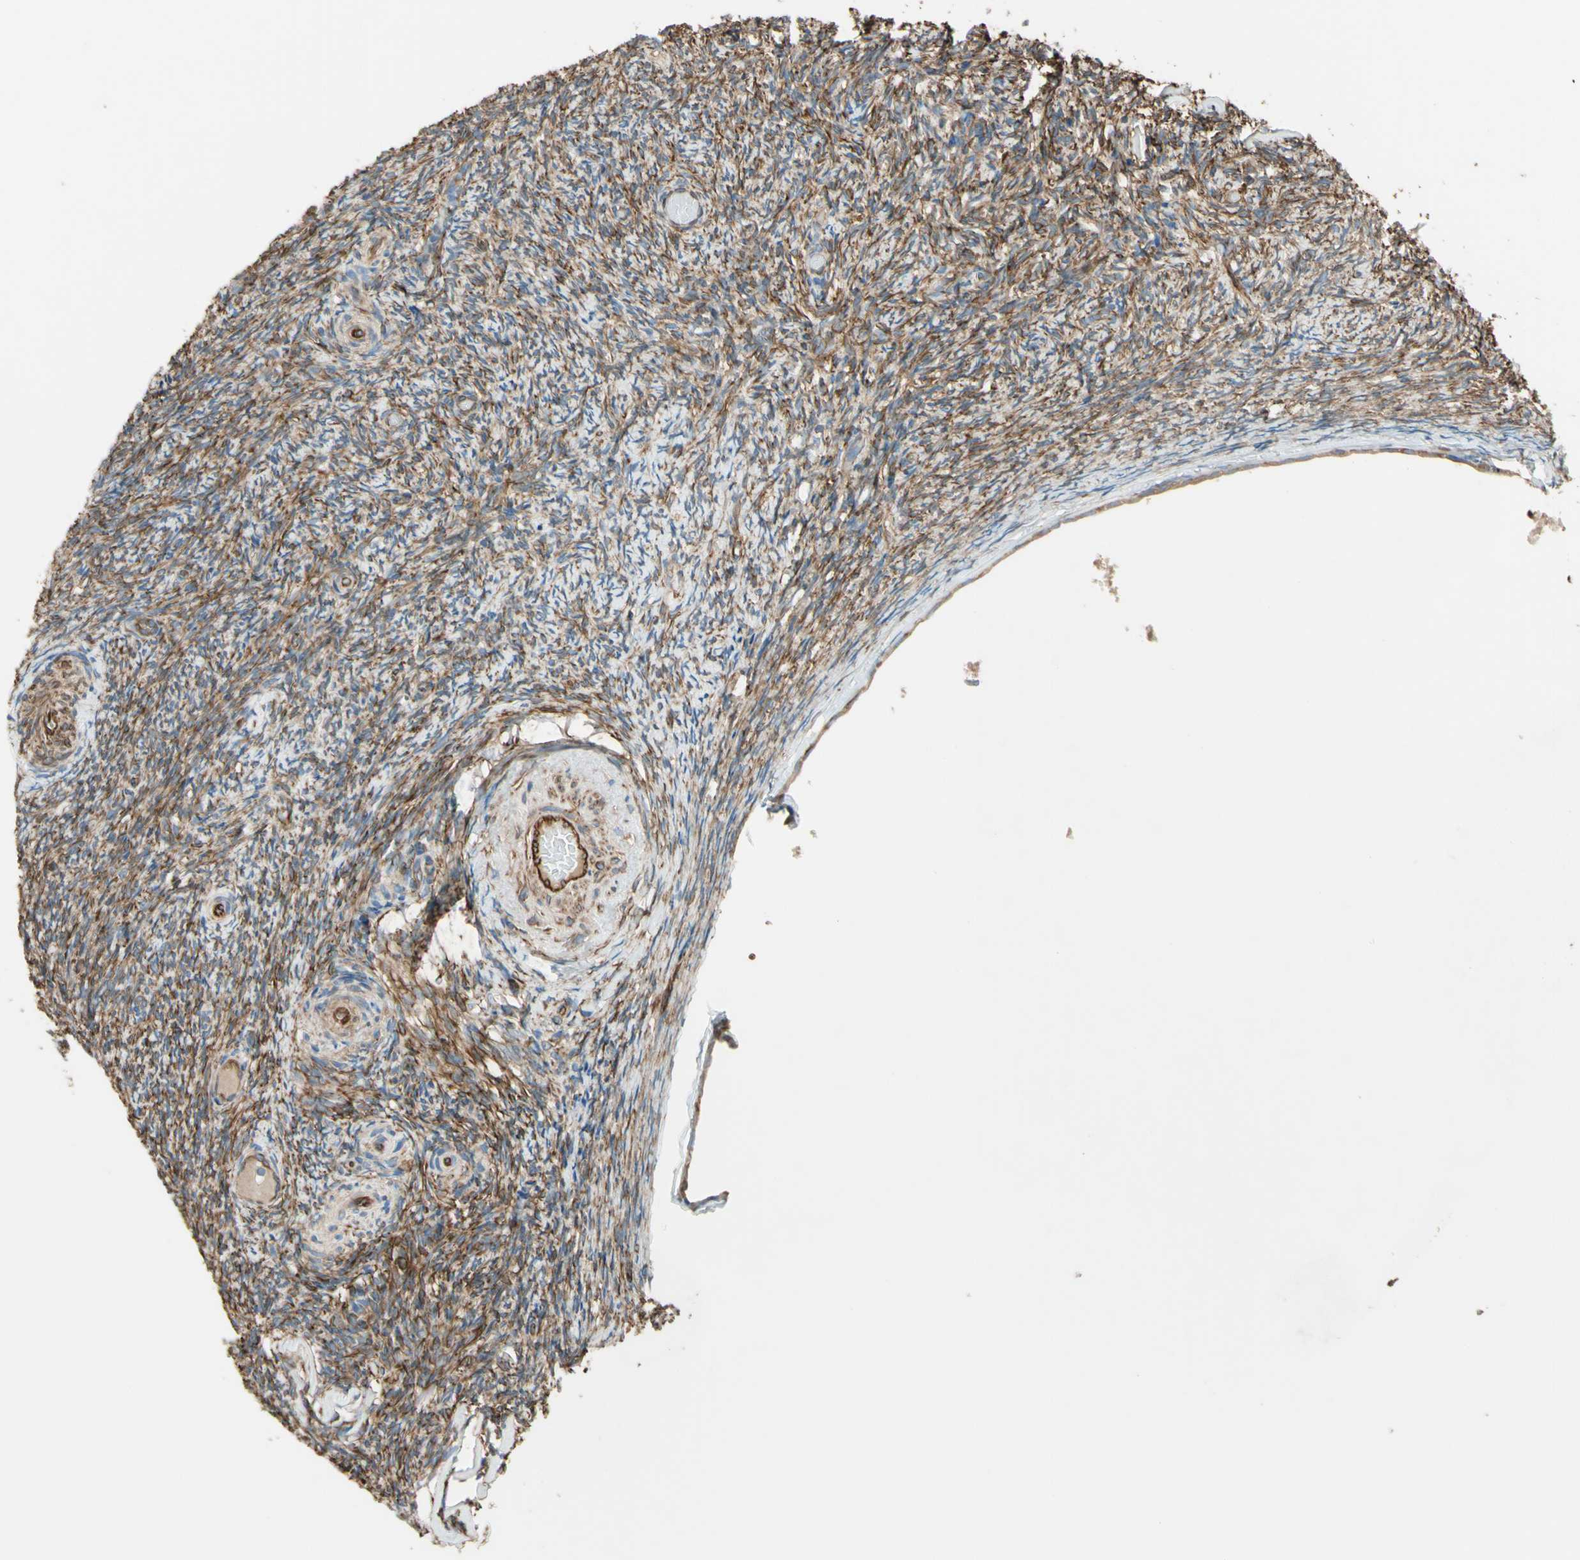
{"staining": {"intensity": "moderate", "quantity": "25%-75%", "location": "cytoplasmic/membranous"}, "tissue": "ovary", "cell_type": "Ovarian stroma cells", "image_type": "normal", "snomed": [{"axis": "morphology", "description": "Normal tissue, NOS"}, {"axis": "topography", "description": "Ovary"}], "caption": "Immunohistochemistry (DAB (3,3'-diaminobenzidine)) staining of normal ovary exhibits moderate cytoplasmic/membranous protein expression in about 25%-75% of ovarian stroma cells. (DAB (3,3'-diaminobenzidine) IHC, brown staining for protein, blue staining for nuclei).", "gene": "TRAF2", "patient": {"sex": "female", "age": 60}}